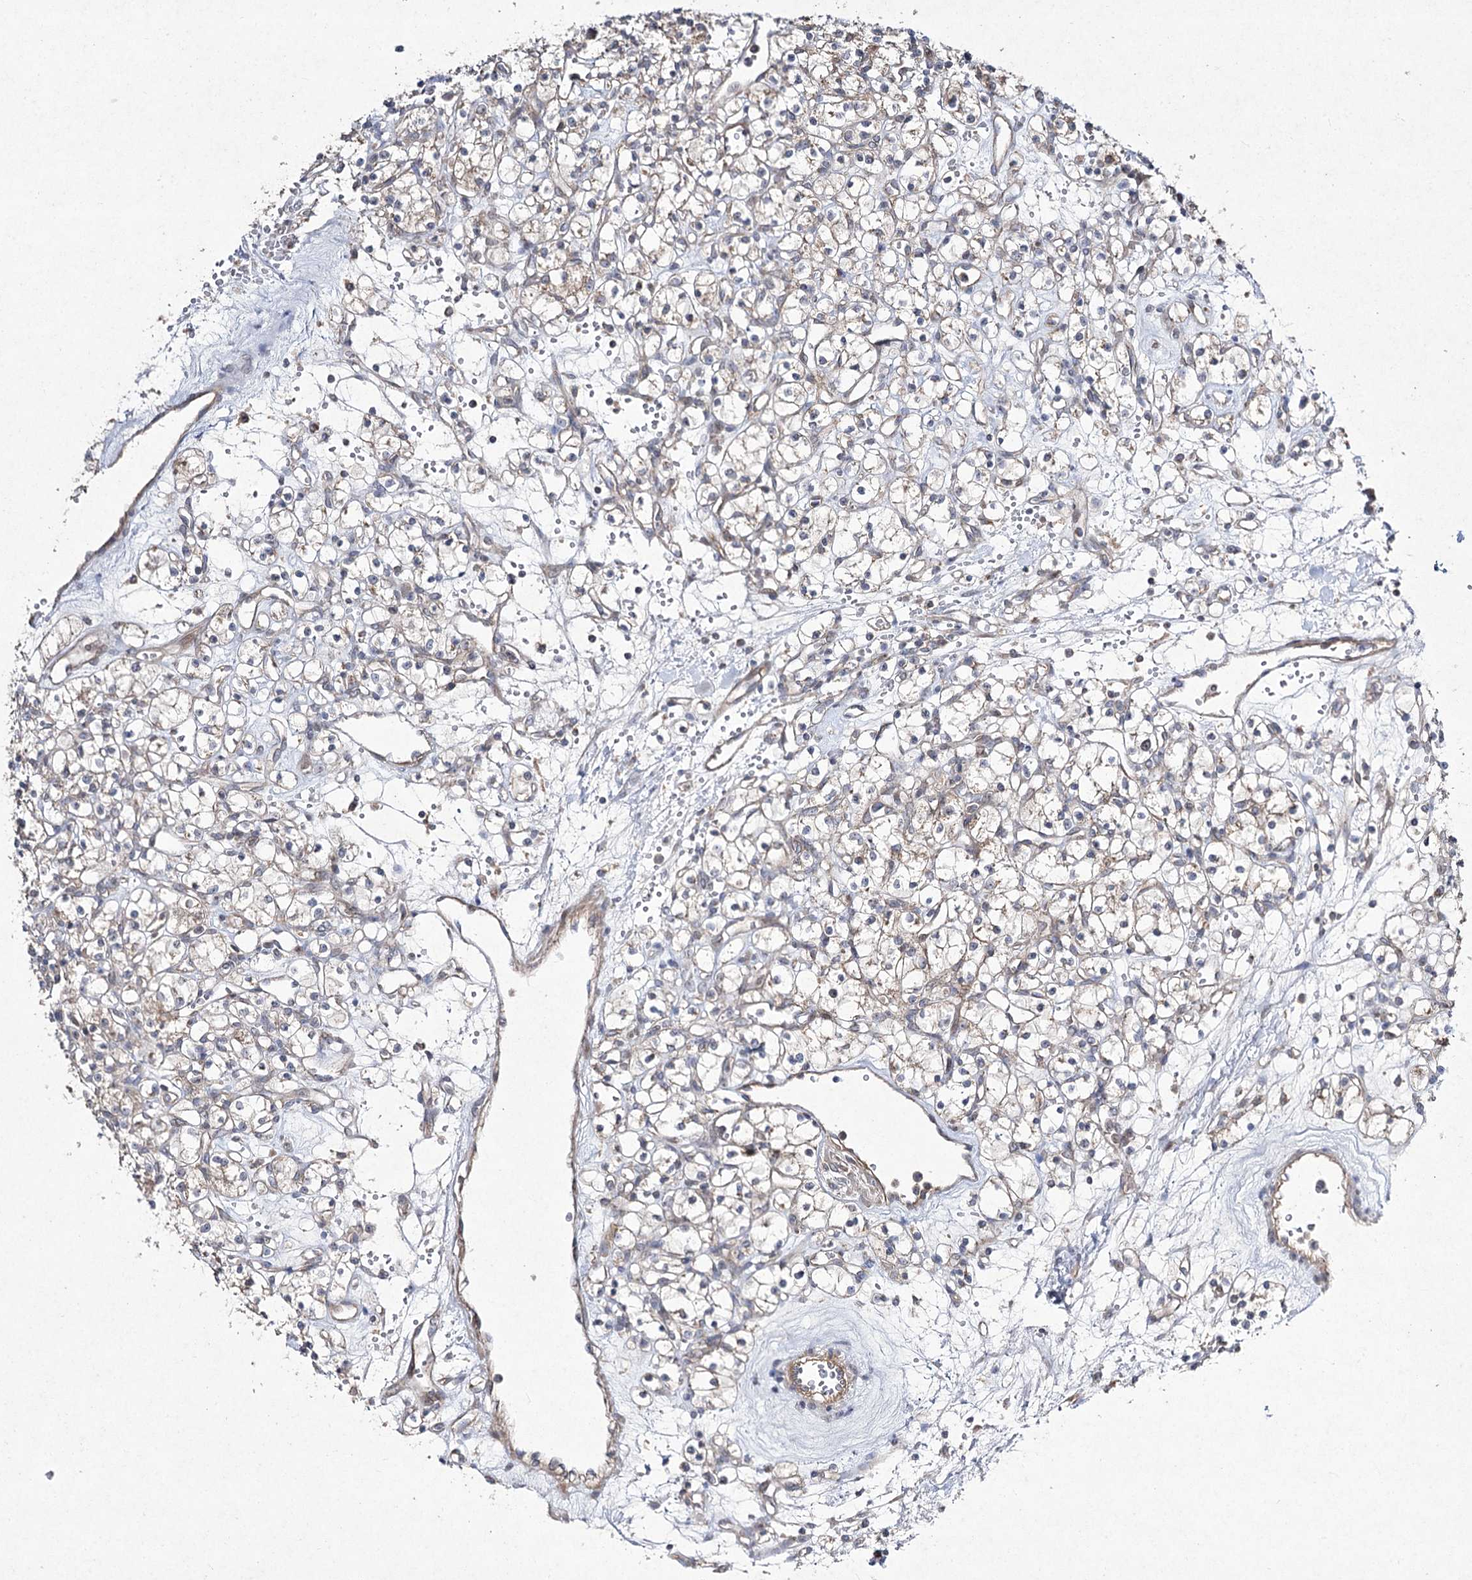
{"staining": {"intensity": "weak", "quantity": "<25%", "location": "cytoplasmic/membranous"}, "tissue": "renal cancer", "cell_type": "Tumor cells", "image_type": "cancer", "snomed": [{"axis": "morphology", "description": "Adenocarcinoma, NOS"}, {"axis": "topography", "description": "Kidney"}], "caption": "The micrograph shows no significant positivity in tumor cells of renal adenocarcinoma.", "gene": "FANCL", "patient": {"sex": "female", "age": 59}}